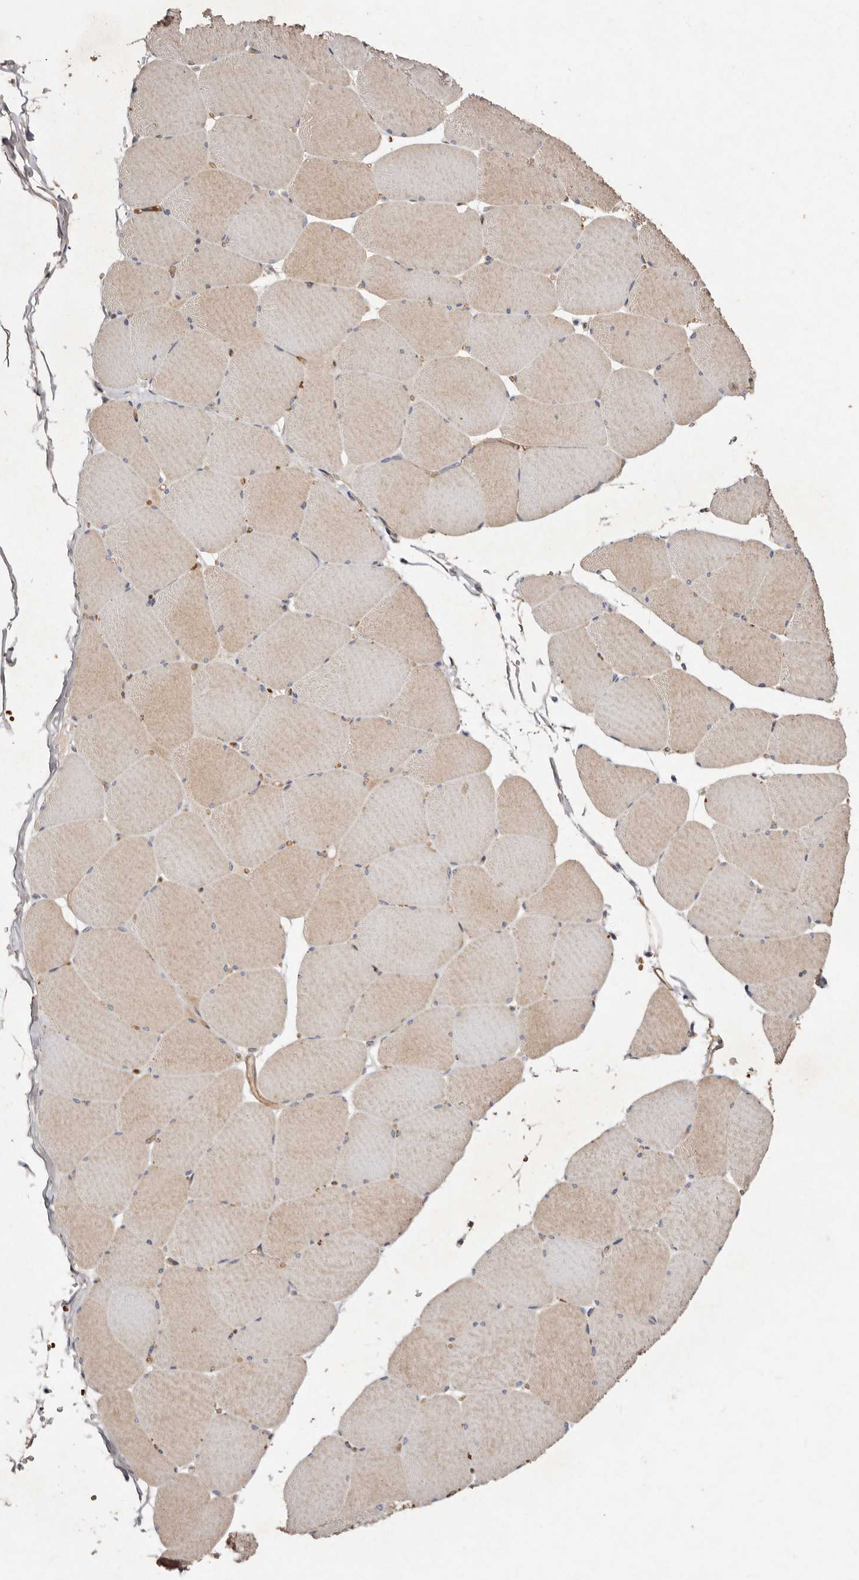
{"staining": {"intensity": "moderate", "quantity": "<25%", "location": "cytoplasmic/membranous"}, "tissue": "skeletal muscle", "cell_type": "Myocytes", "image_type": "normal", "snomed": [{"axis": "morphology", "description": "Normal tissue, NOS"}, {"axis": "topography", "description": "Skeletal muscle"}, {"axis": "topography", "description": "Head-Neck"}], "caption": "This is a histology image of immunohistochemistry staining of benign skeletal muscle, which shows moderate staining in the cytoplasmic/membranous of myocytes.", "gene": "SLC25A20", "patient": {"sex": "male", "age": 66}}